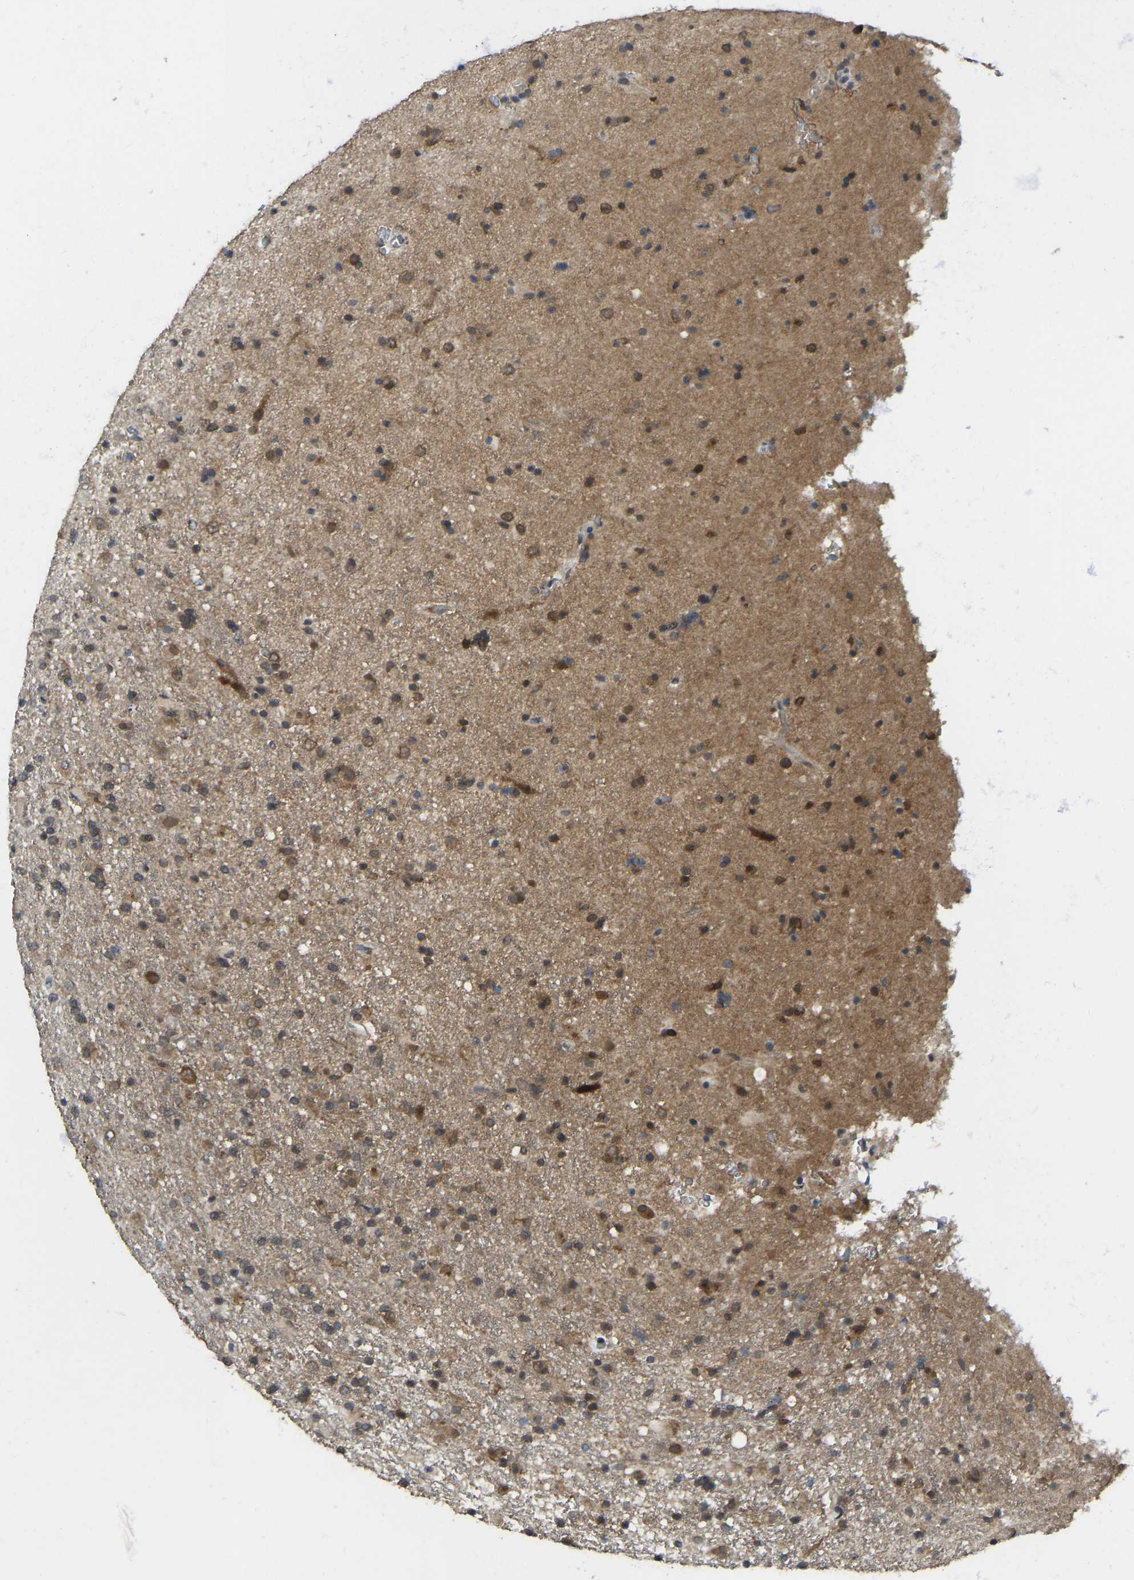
{"staining": {"intensity": "moderate", "quantity": ">75%", "location": "cytoplasmic/membranous"}, "tissue": "glioma", "cell_type": "Tumor cells", "image_type": "cancer", "snomed": [{"axis": "morphology", "description": "Glioma, malignant, Low grade"}, {"axis": "topography", "description": "Brain"}], "caption": "Moderate cytoplasmic/membranous expression for a protein is appreciated in approximately >75% of tumor cells of glioma using immunohistochemistry (IHC).", "gene": "NDRG3", "patient": {"sex": "male", "age": 65}}